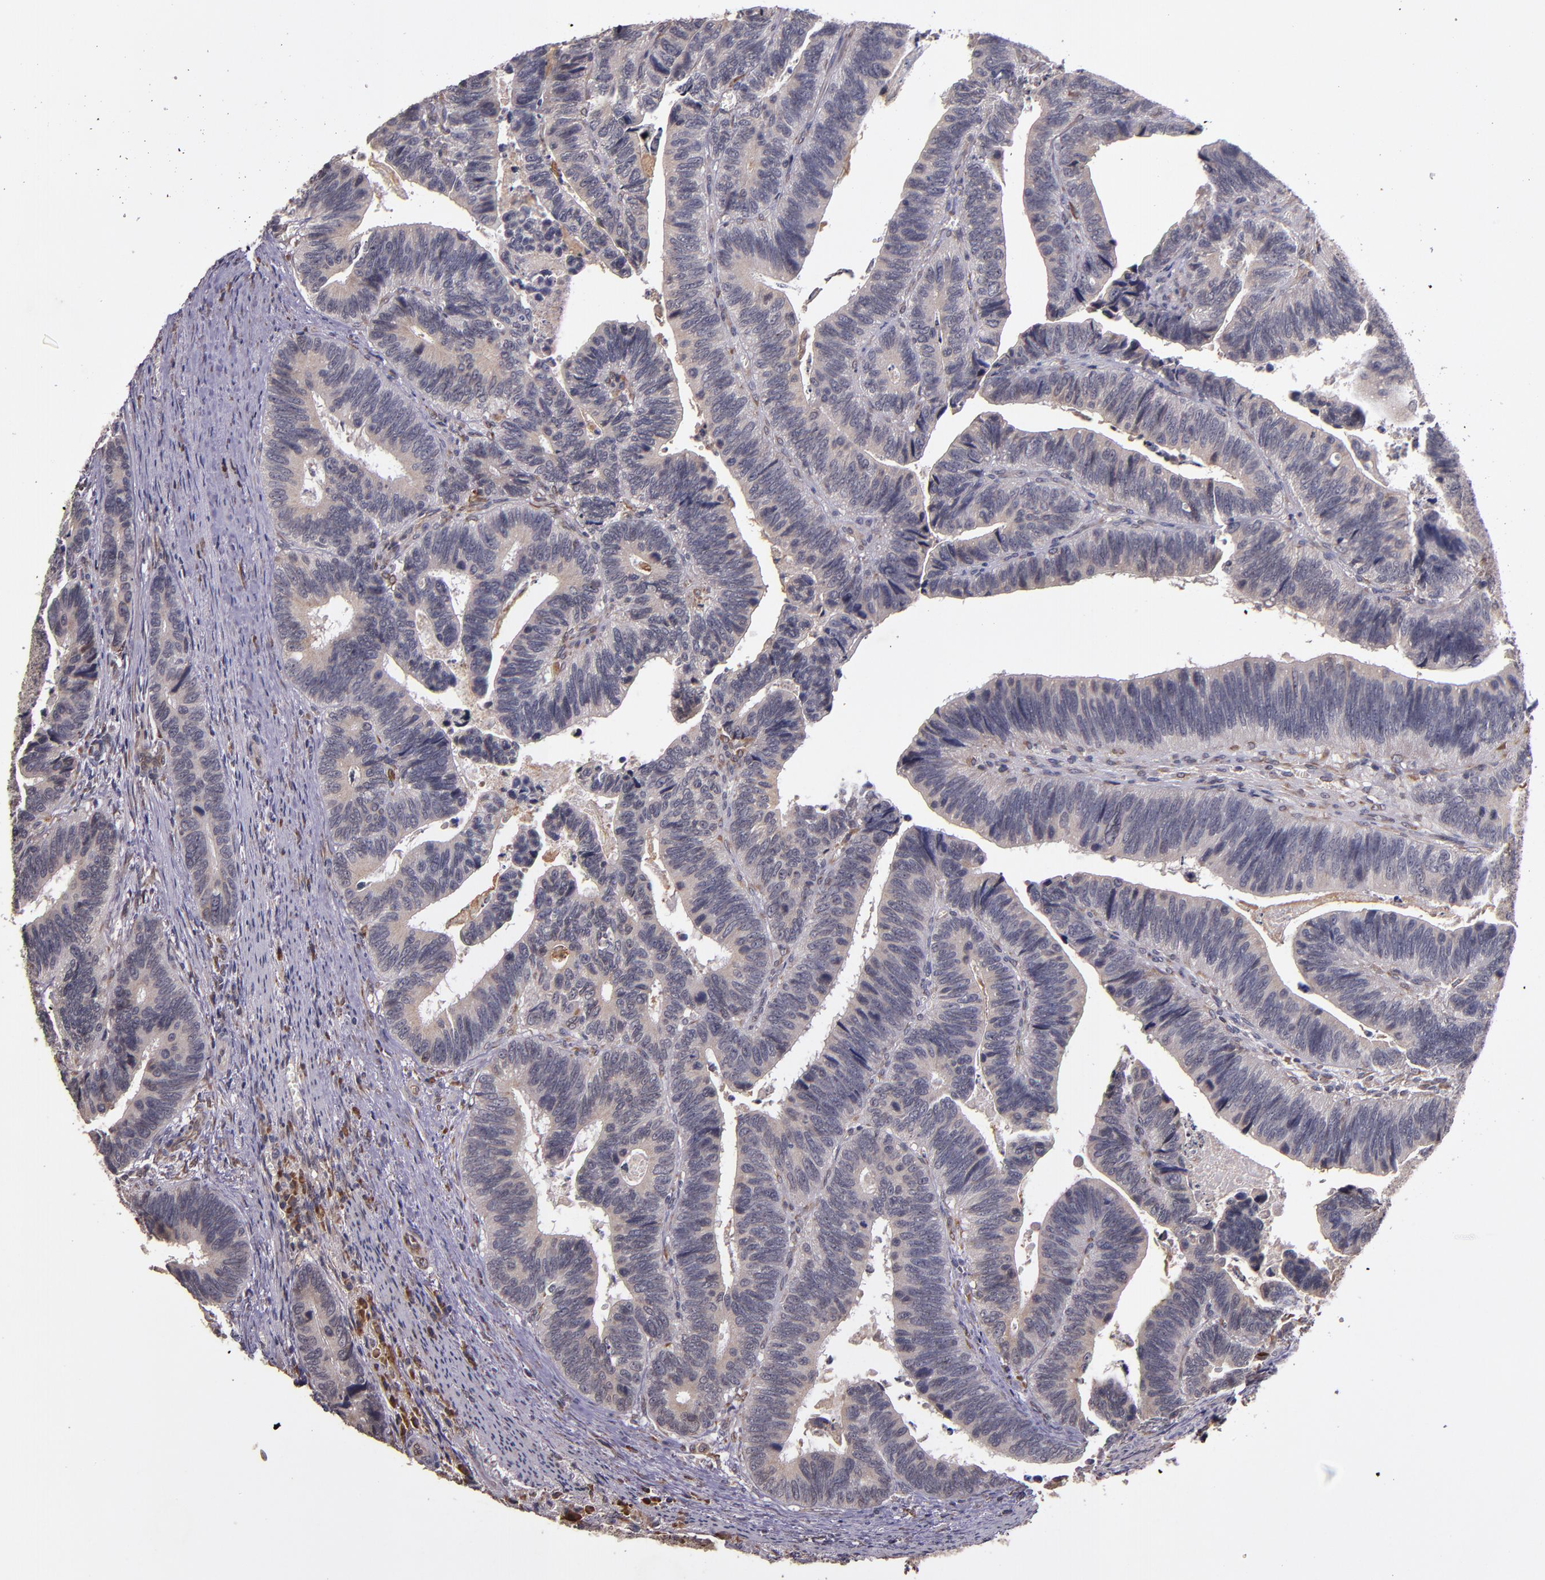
{"staining": {"intensity": "weak", "quantity": ">75%", "location": "cytoplasmic/membranous"}, "tissue": "colorectal cancer", "cell_type": "Tumor cells", "image_type": "cancer", "snomed": [{"axis": "morphology", "description": "Adenocarcinoma, NOS"}, {"axis": "topography", "description": "Colon"}], "caption": "The immunohistochemical stain highlights weak cytoplasmic/membranous expression in tumor cells of colorectal adenocarcinoma tissue.", "gene": "PRAF2", "patient": {"sex": "male", "age": 72}}